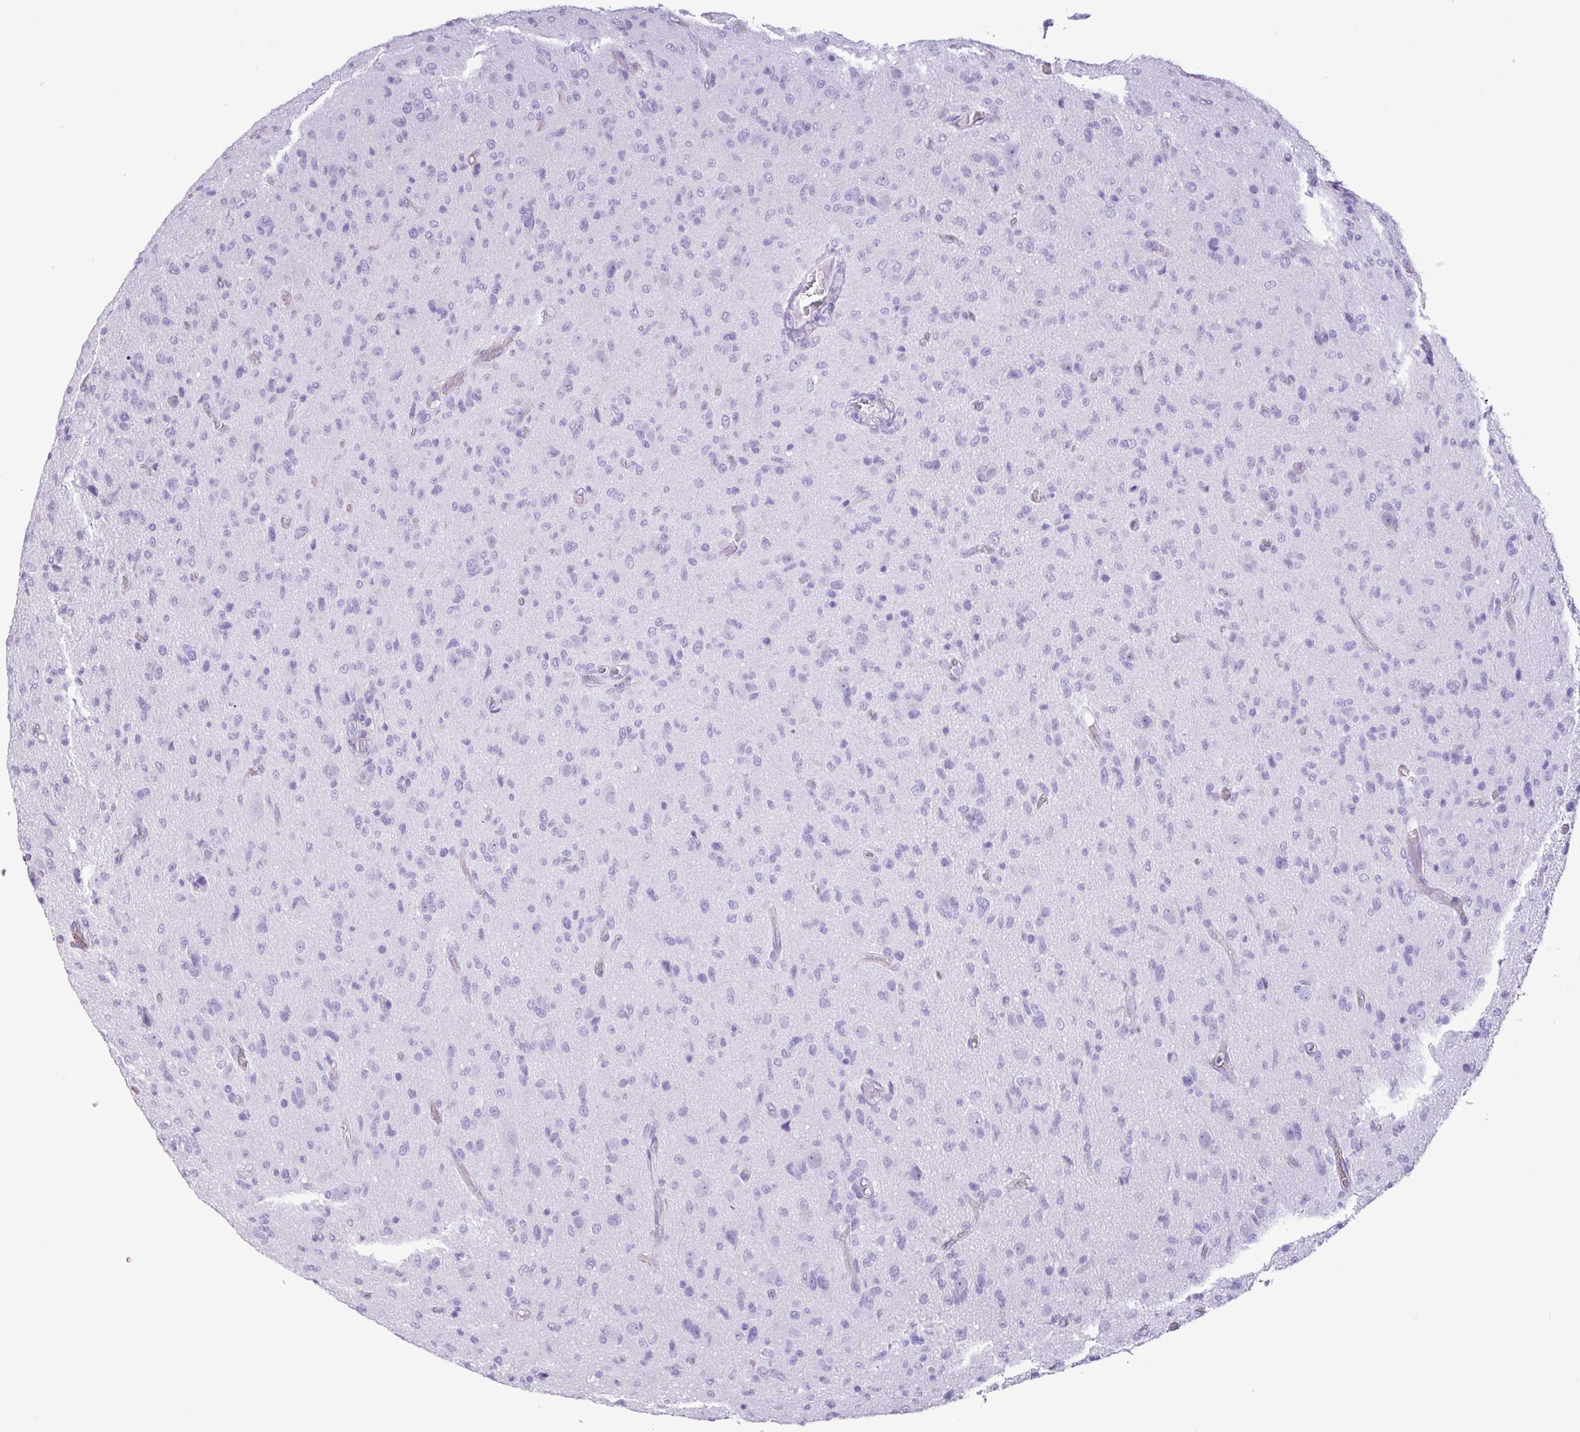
{"staining": {"intensity": "negative", "quantity": "none", "location": "none"}, "tissue": "glioma", "cell_type": "Tumor cells", "image_type": "cancer", "snomed": [{"axis": "morphology", "description": "Glioma, malignant, High grade"}, {"axis": "topography", "description": "Brain"}], "caption": "There is no significant staining in tumor cells of malignant high-grade glioma.", "gene": "CKMT2", "patient": {"sex": "female", "age": 57}}